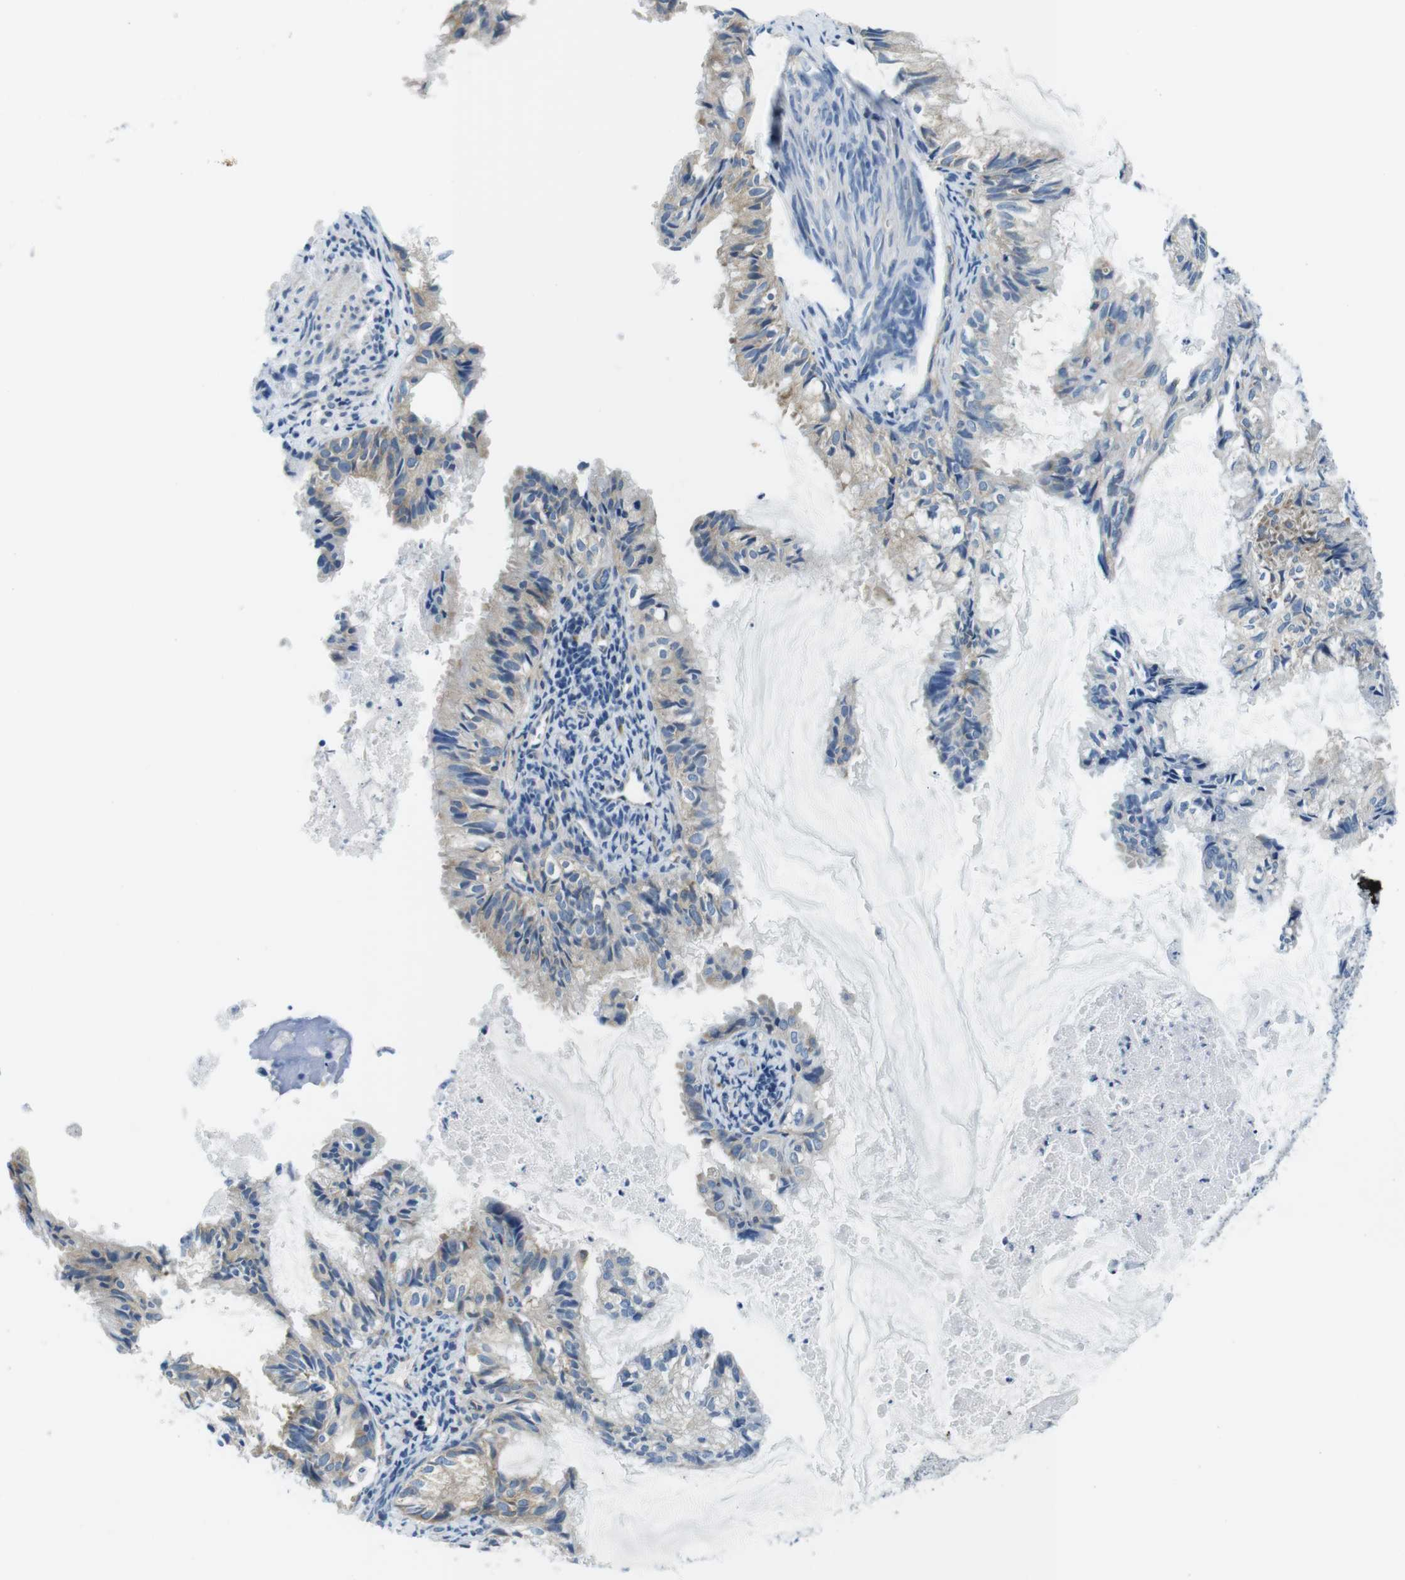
{"staining": {"intensity": "weak", "quantity": "25%-75%", "location": "cytoplasmic/membranous"}, "tissue": "cervical cancer", "cell_type": "Tumor cells", "image_type": "cancer", "snomed": [{"axis": "morphology", "description": "Normal tissue, NOS"}, {"axis": "morphology", "description": "Adenocarcinoma, NOS"}, {"axis": "topography", "description": "Cervix"}, {"axis": "topography", "description": "Endometrium"}], "caption": "DAB (3,3'-diaminobenzidine) immunohistochemical staining of cervical adenocarcinoma shows weak cytoplasmic/membranous protein positivity in approximately 25%-75% of tumor cells.", "gene": "EIF2B5", "patient": {"sex": "female", "age": 86}}